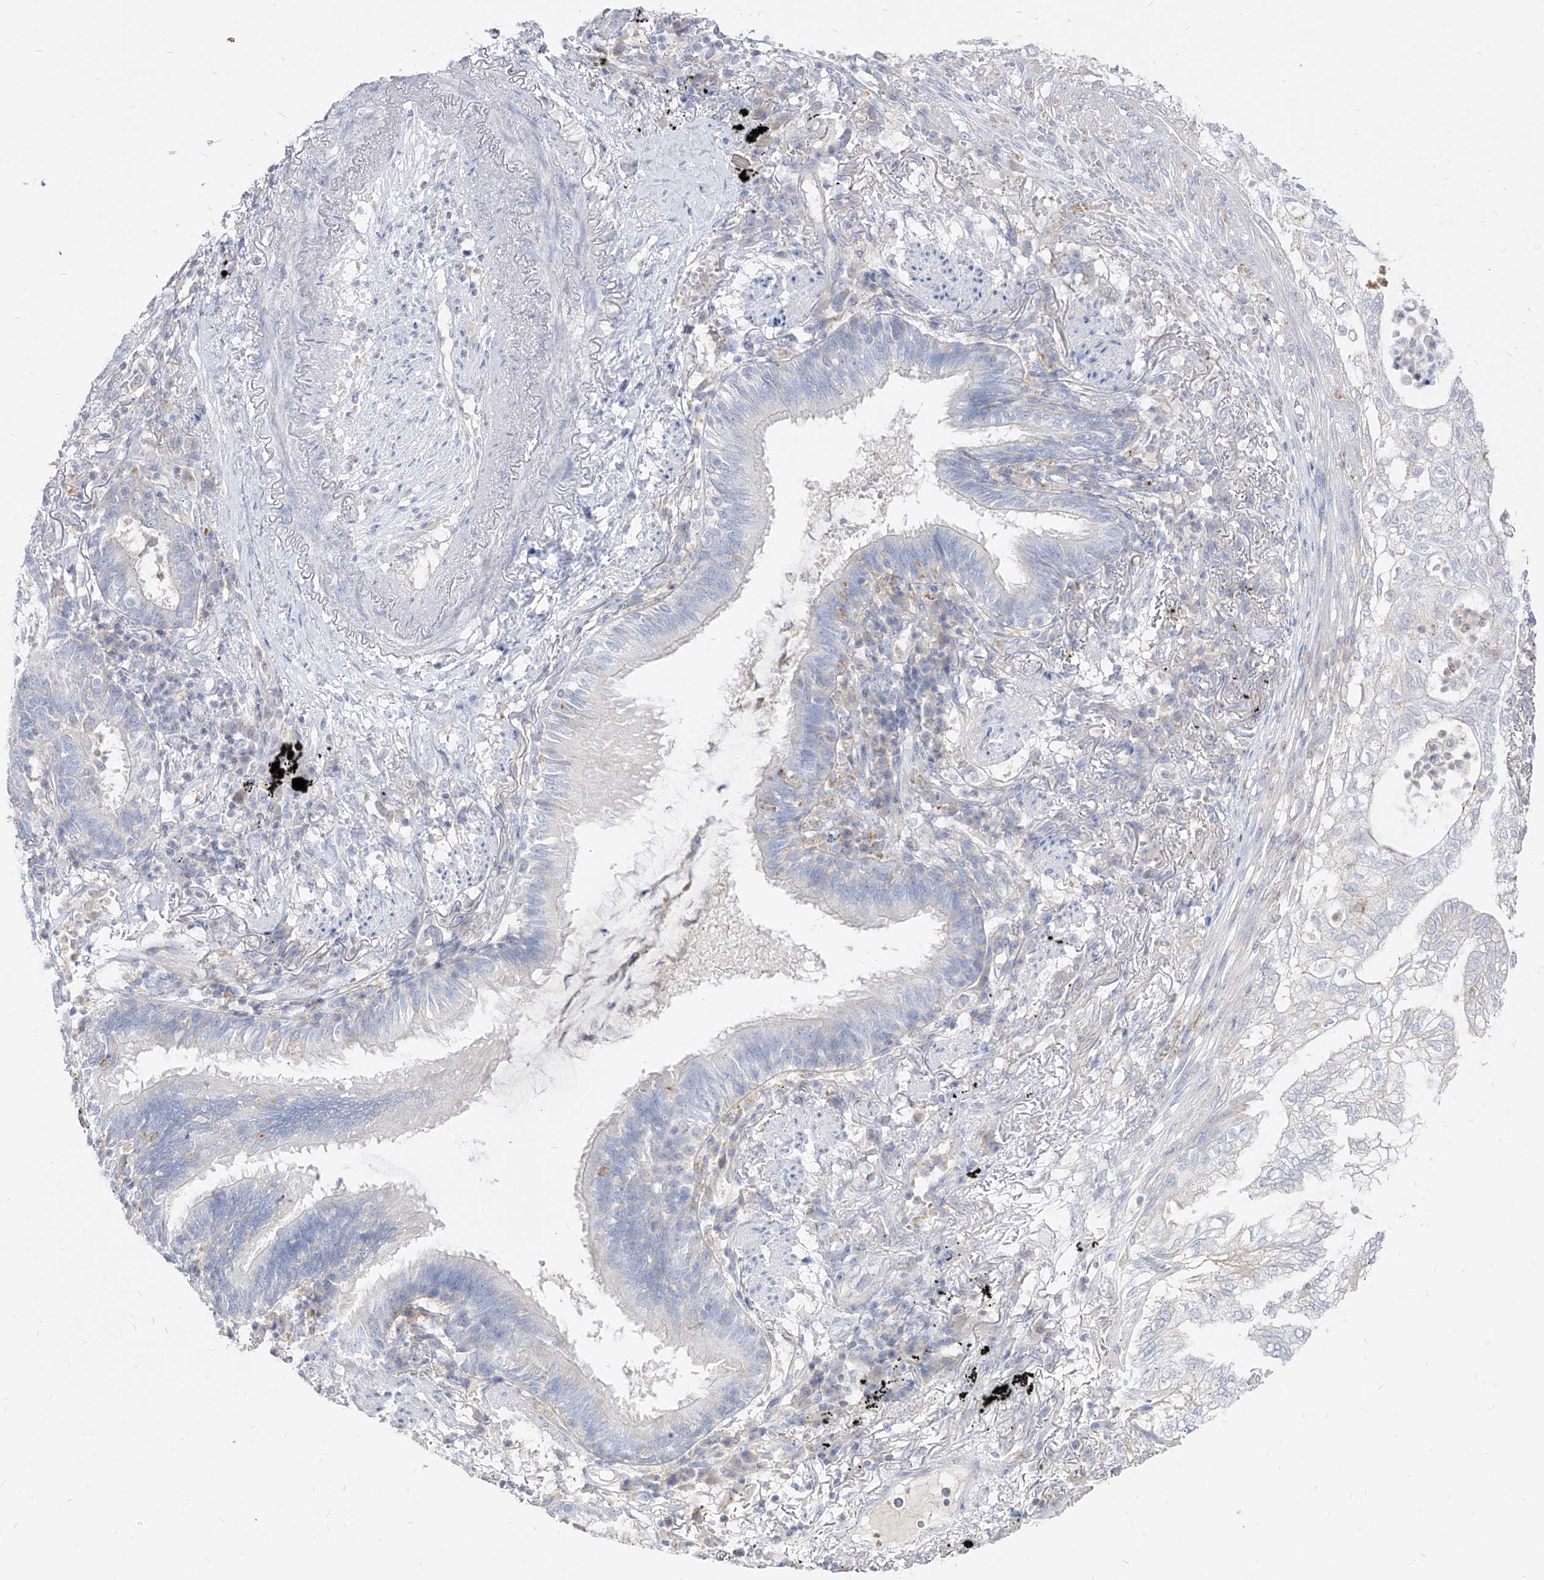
{"staining": {"intensity": "negative", "quantity": "none", "location": "none"}, "tissue": "lung cancer", "cell_type": "Tumor cells", "image_type": "cancer", "snomed": [{"axis": "morphology", "description": "Adenocarcinoma, NOS"}, {"axis": "topography", "description": "Lung"}], "caption": "Immunohistochemistry of lung cancer shows no positivity in tumor cells.", "gene": "RBFOX3", "patient": {"sex": "female", "age": 70}}